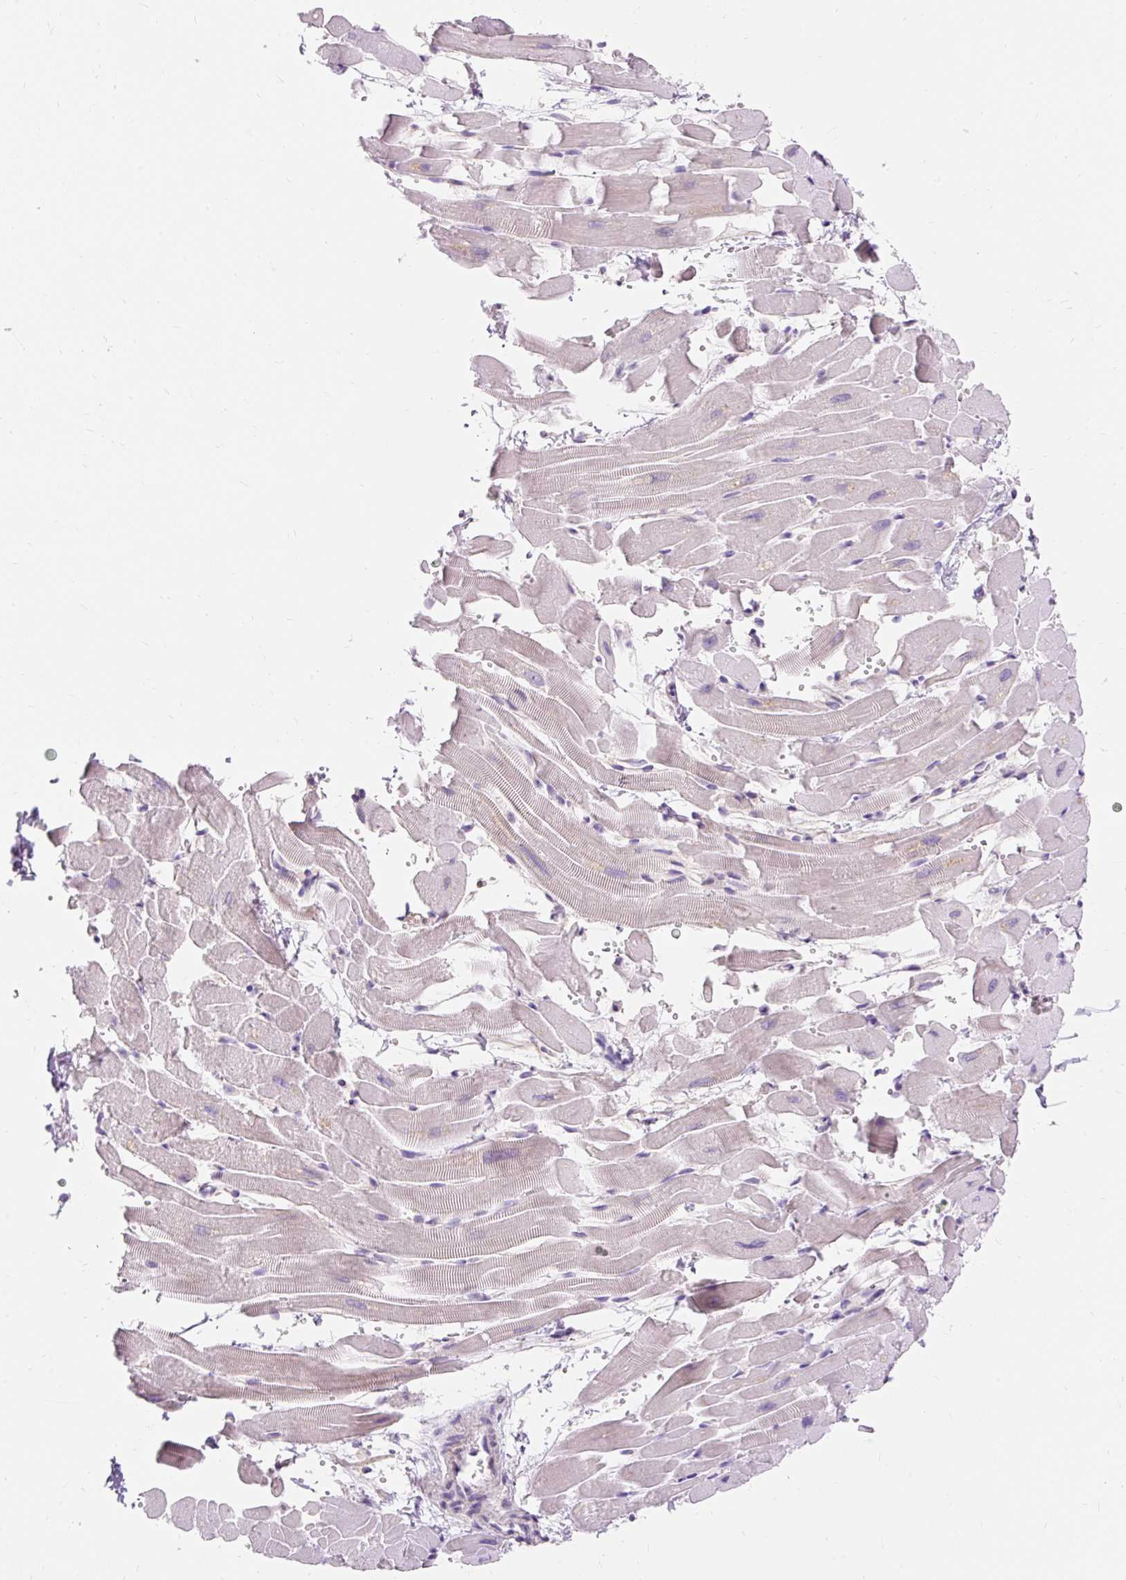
{"staining": {"intensity": "negative", "quantity": "none", "location": "none"}, "tissue": "heart muscle", "cell_type": "Cardiomyocytes", "image_type": "normal", "snomed": [{"axis": "morphology", "description": "Normal tissue, NOS"}, {"axis": "topography", "description": "Heart"}], "caption": "IHC photomicrograph of normal heart muscle stained for a protein (brown), which displays no staining in cardiomyocytes.", "gene": "TMEM150C", "patient": {"sex": "male", "age": 37}}